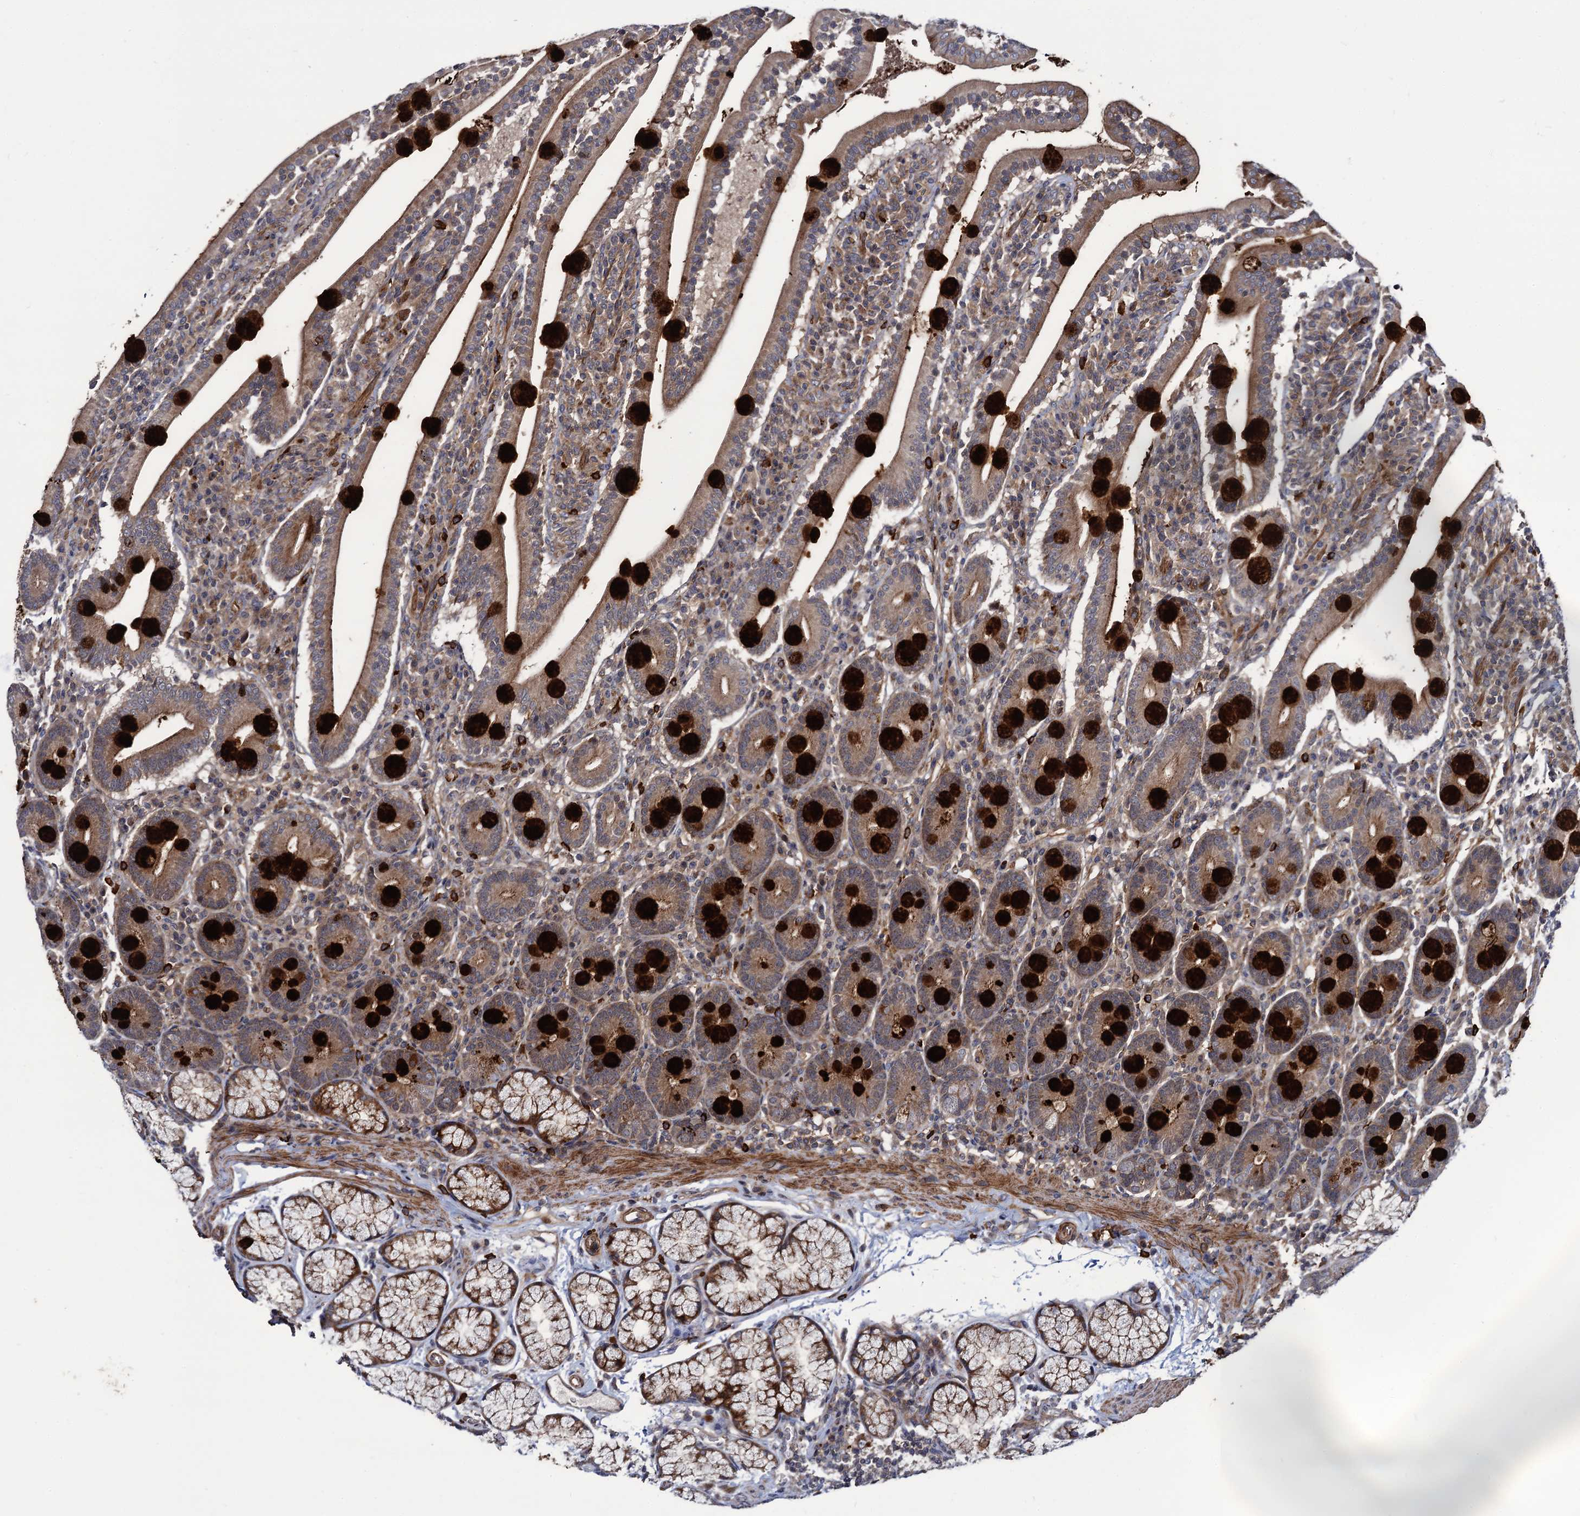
{"staining": {"intensity": "strong", "quantity": "25%-75%", "location": "cytoplasmic/membranous"}, "tissue": "duodenum", "cell_type": "Glandular cells", "image_type": "normal", "snomed": [{"axis": "morphology", "description": "Normal tissue, NOS"}, {"axis": "topography", "description": "Duodenum"}], "caption": "Protein analysis of unremarkable duodenum demonstrates strong cytoplasmic/membranous positivity in approximately 25%-75% of glandular cells.", "gene": "KXD1", "patient": {"sex": "male", "age": 35}}